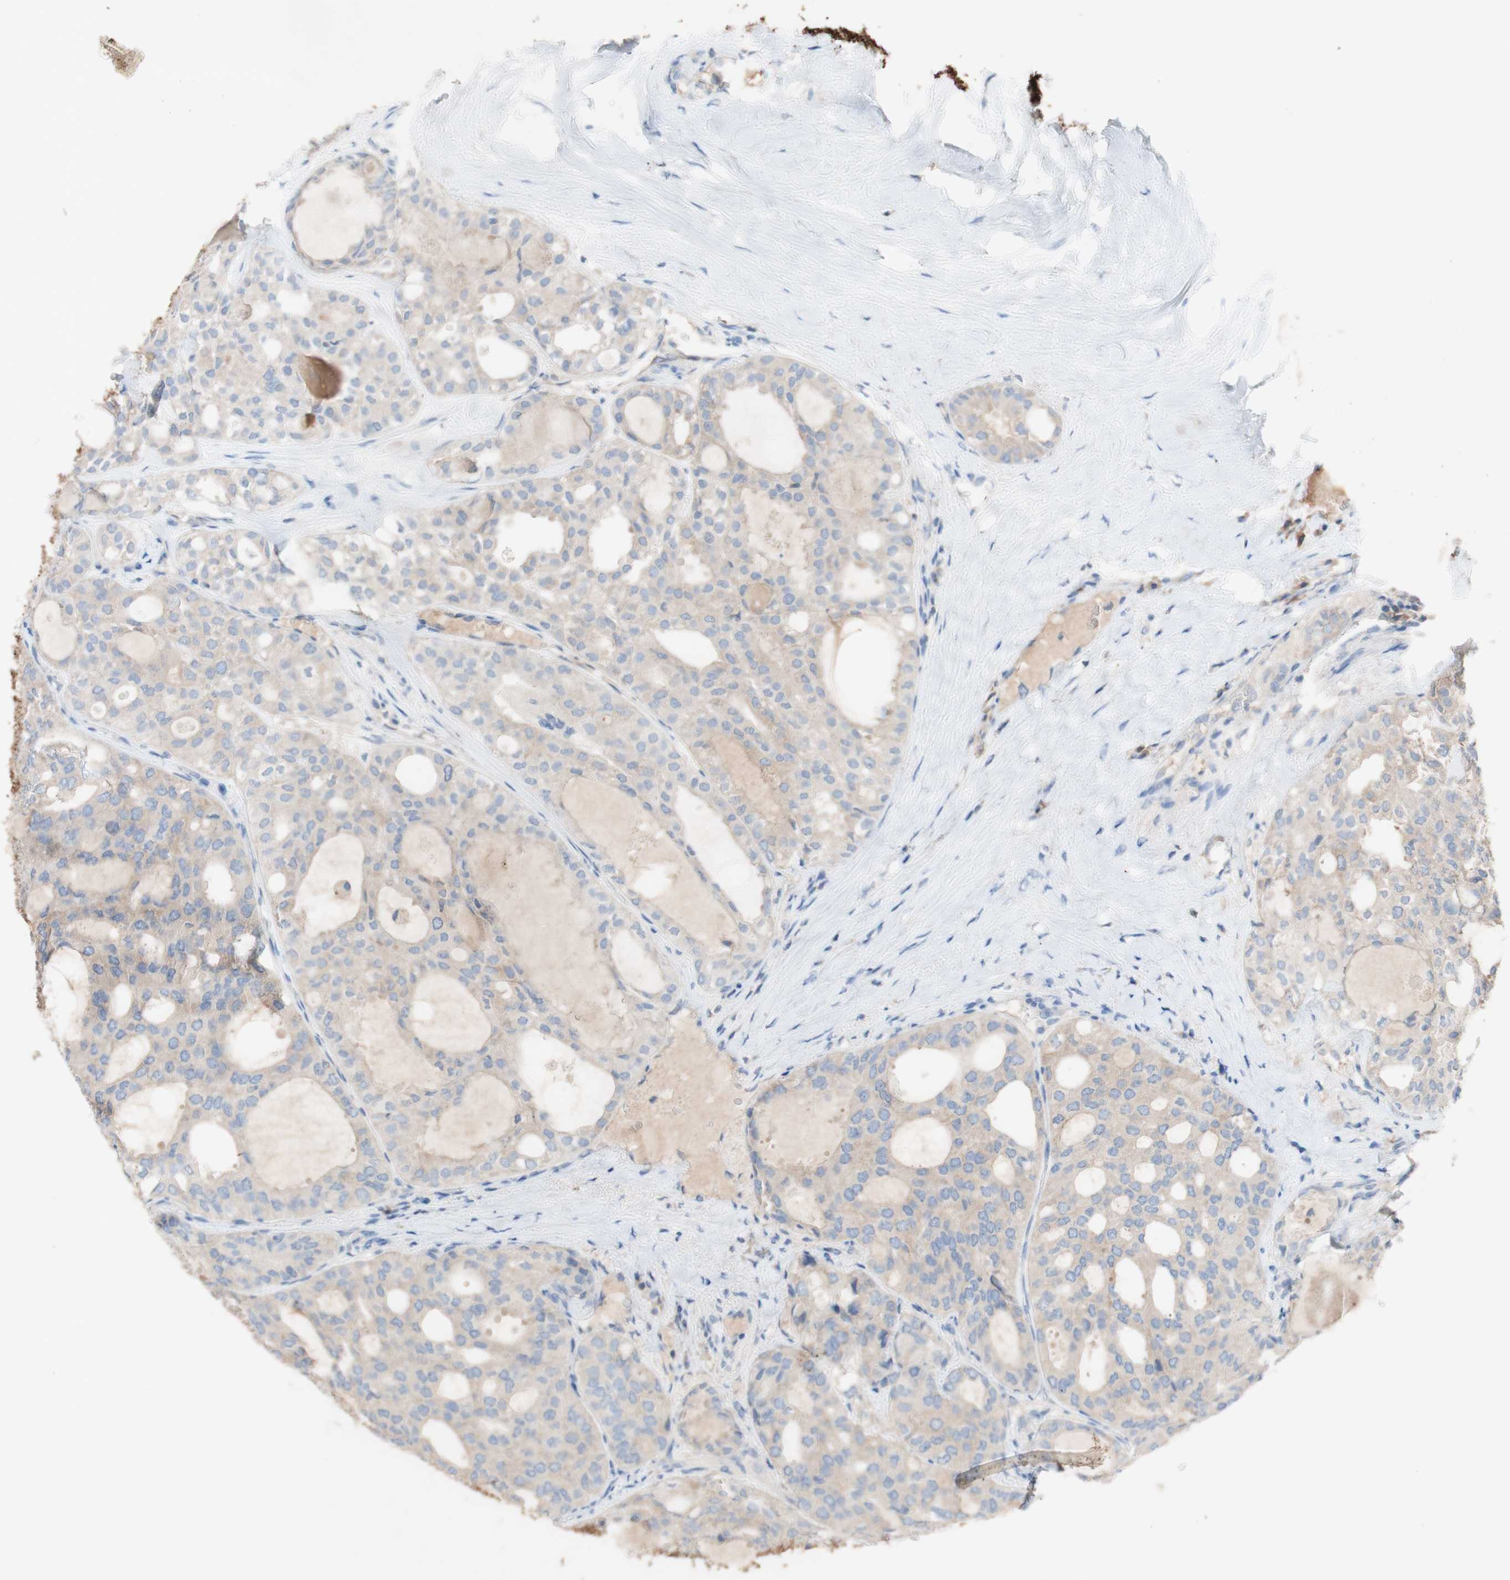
{"staining": {"intensity": "weak", "quantity": ">75%", "location": "cytoplasmic/membranous"}, "tissue": "thyroid cancer", "cell_type": "Tumor cells", "image_type": "cancer", "snomed": [{"axis": "morphology", "description": "Follicular adenoma carcinoma, NOS"}, {"axis": "topography", "description": "Thyroid gland"}], "caption": "Immunohistochemical staining of thyroid cancer (follicular adenoma carcinoma) demonstrates low levels of weak cytoplasmic/membranous protein staining in about >75% of tumor cells. The protein of interest is stained brown, and the nuclei are stained in blue (DAB (3,3'-diaminobenzidine) IHC with brightfield microscopy, high magnification).", "gene": "PACSIN1", "patient": {"sex": "male", "age": 75}}